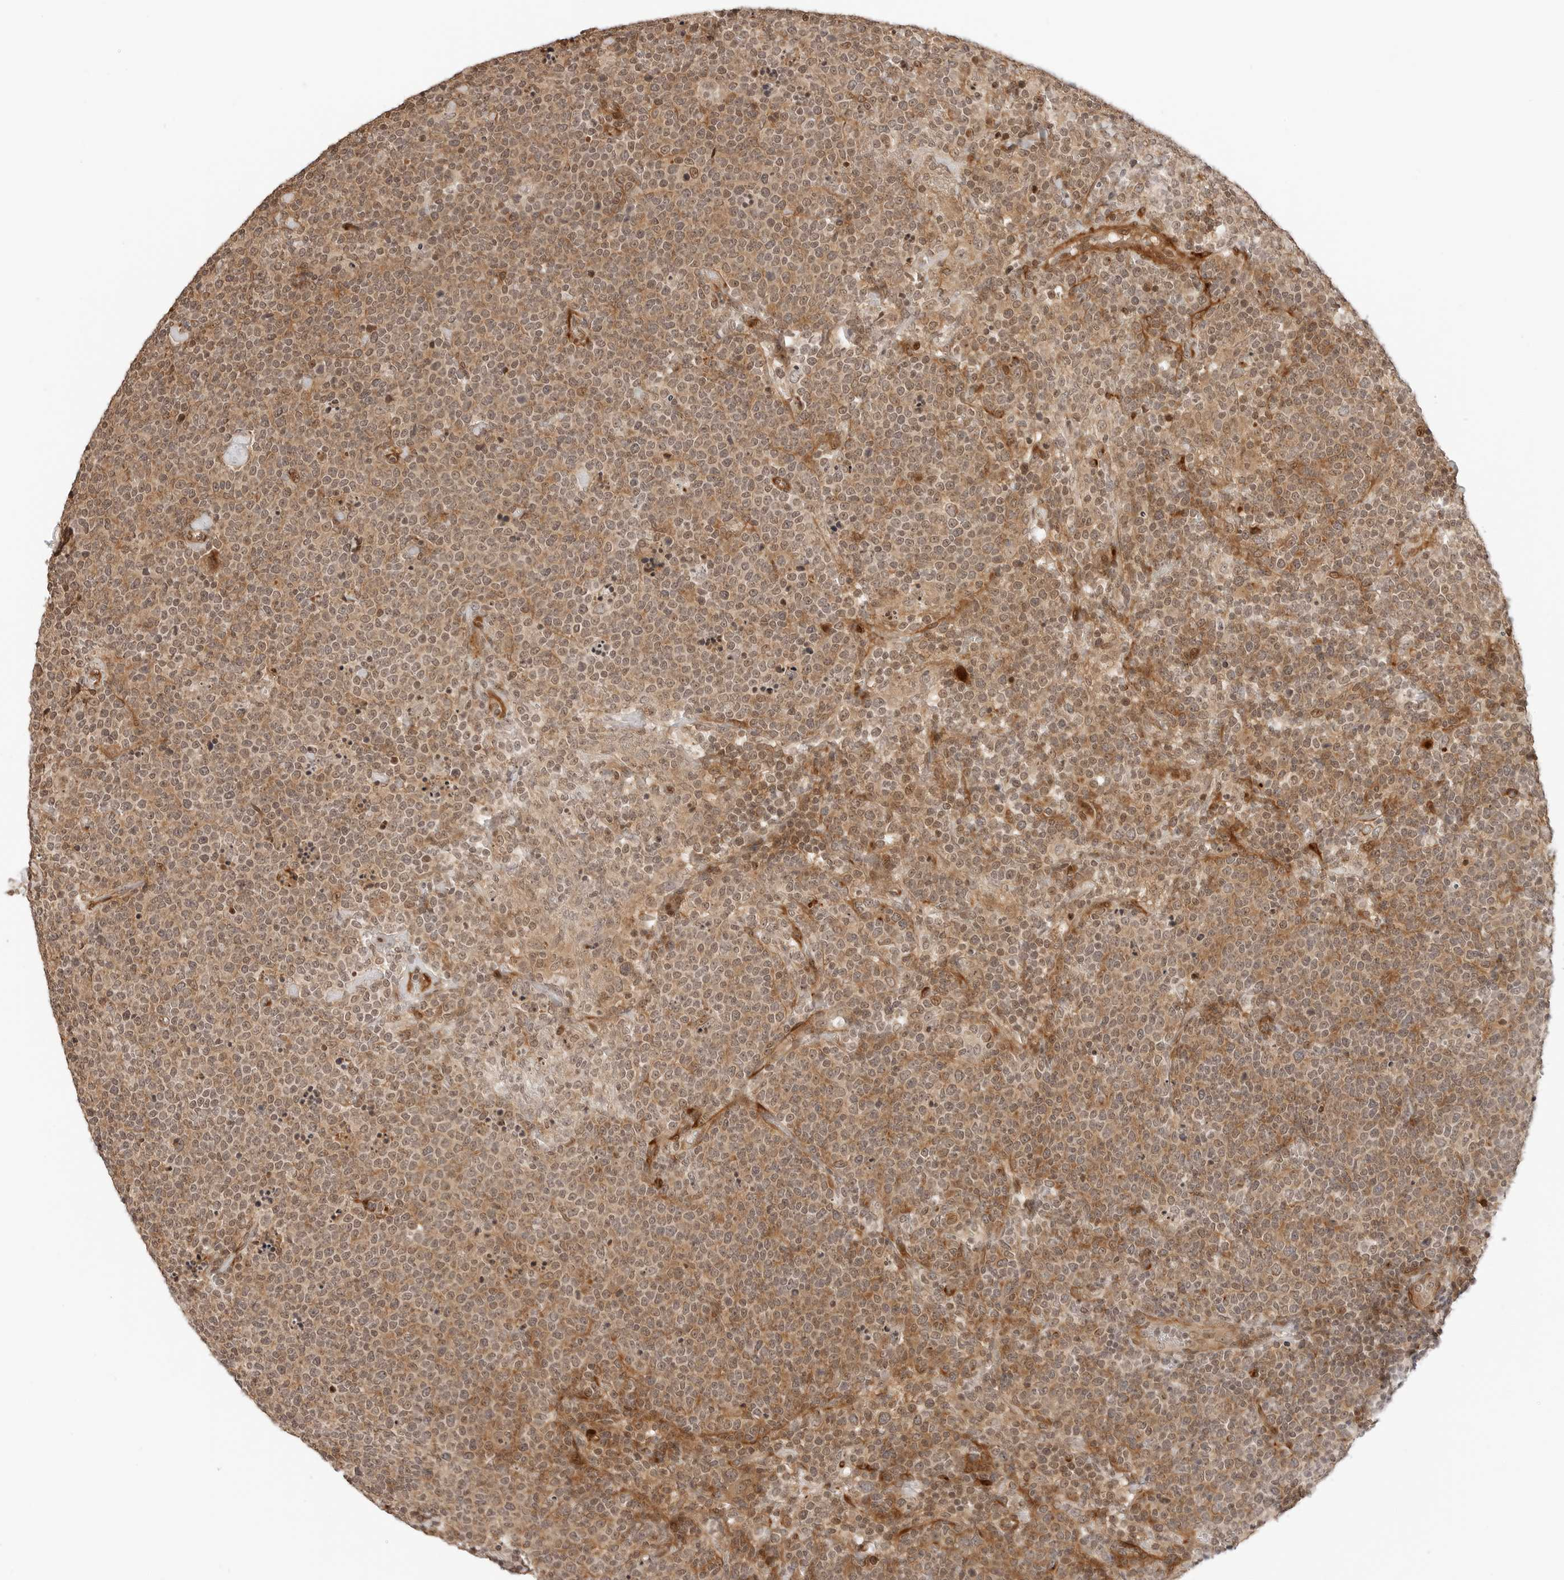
{"staining": {"intensity": "moderate", "quantity": ">75%", "location": "cytoplasmic/membranous,nuclear"}, "tissue": "lymphoma", "cell_type": "Tumor cells", "image_type": "cancer", "snomed": [{"axis": "morphology", "description": "Malignant lymphoma, non-Hodgkin's type, High grade"}, {"axis": "topography", "description": "Lymph node"}], "caption": "Approximately >75% of tumor cells in human high-grade malignant lymphoma, non-Hodgkin's type display moderate cytoplasmic/membranous and nuclear protein staining as visualized by brown immunohistochemical staining.", "gene": "GEM", "patient": {"sex": "male", "age": 61}}